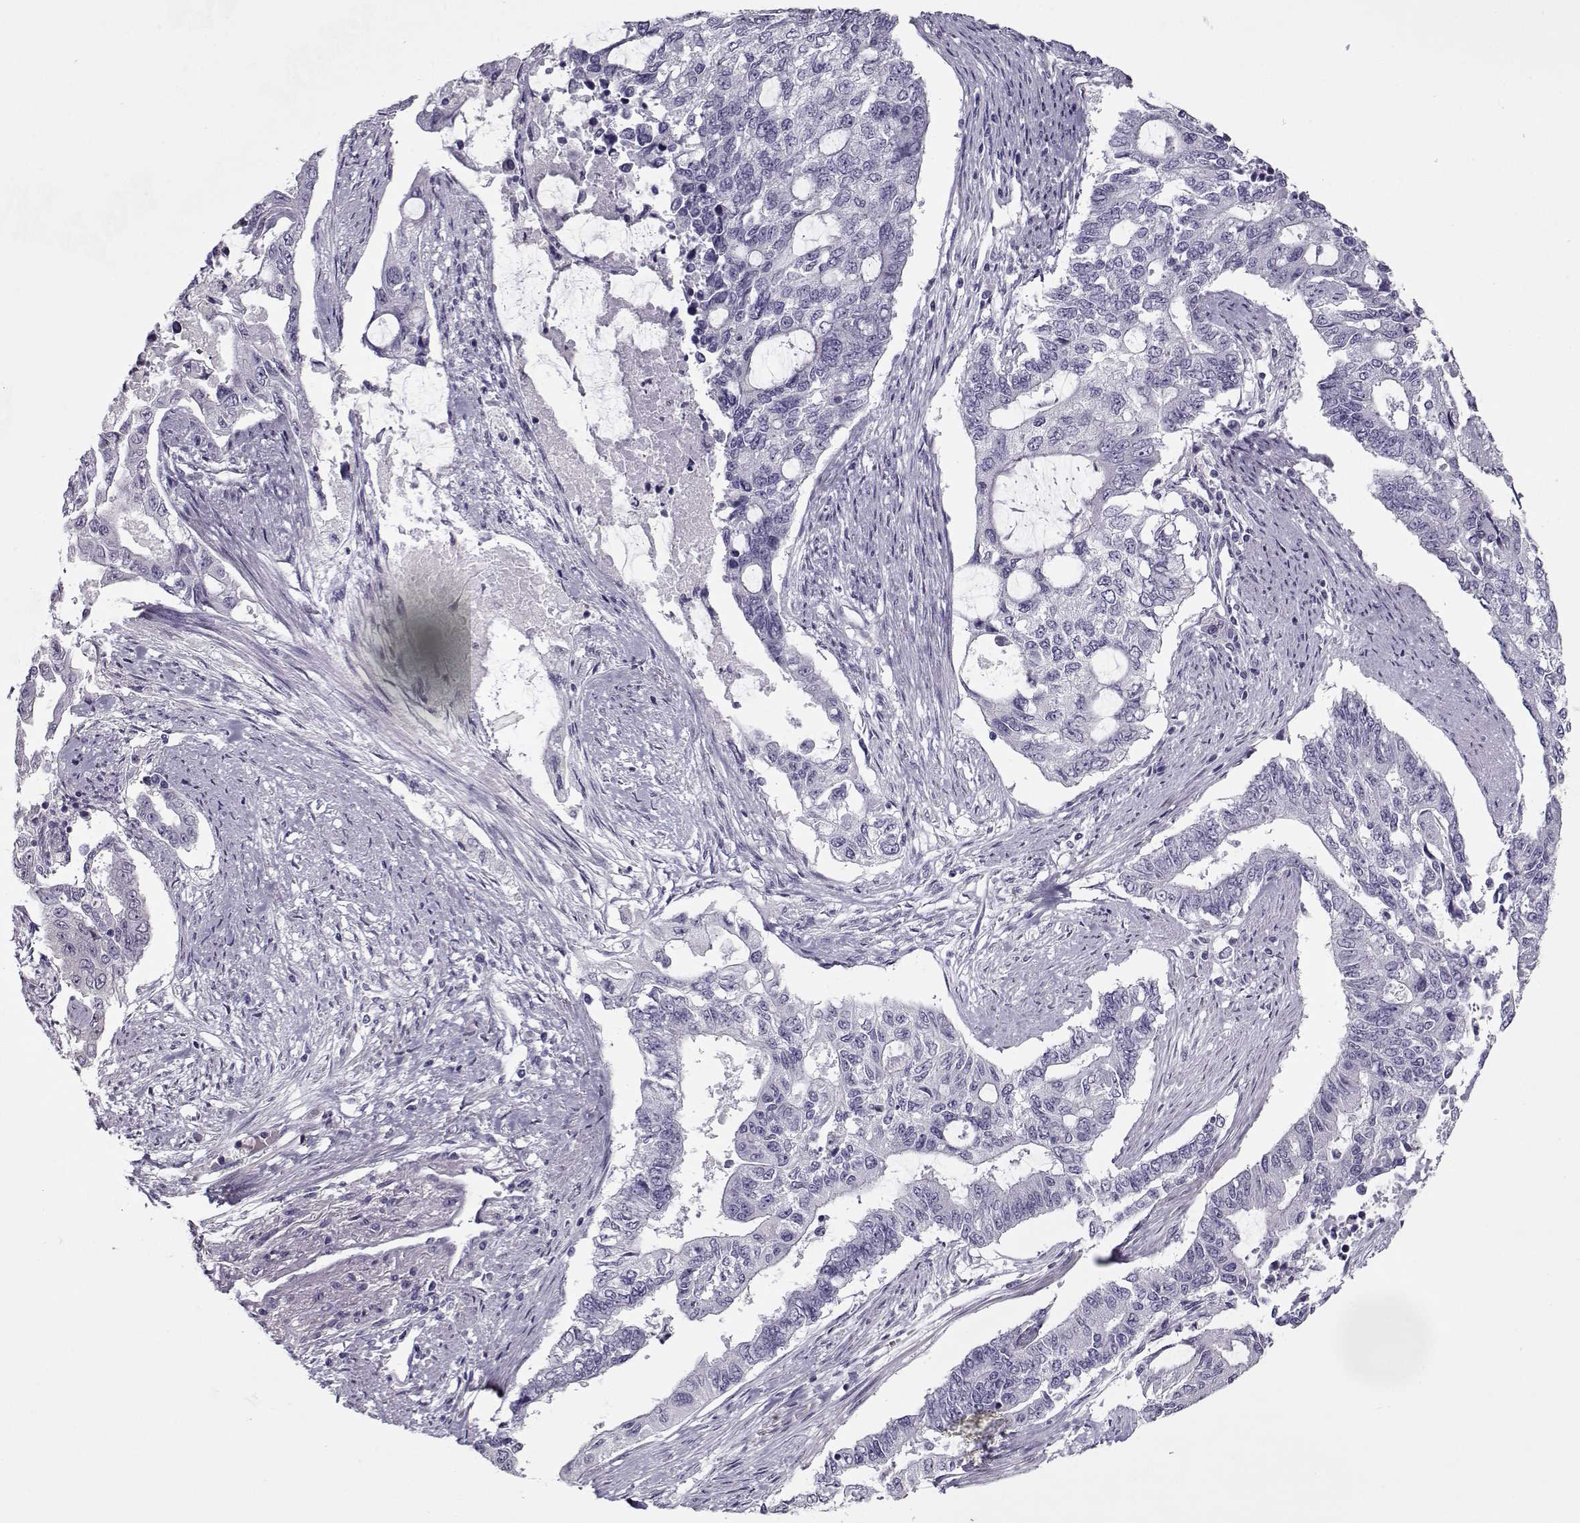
{"staining": {"intensity": "negative", "quantity": "none", "location": "none"}, "tissue": "endometrial cancer", "cell_type": "Tumor cells", "image_type": "cancer", "snomed": [{"axis": "morphology", "description": "Adenocarcinoma, NOS"}, {"axis": "topography", "description": "Uterus"}], "caption": "The histopathology image shows no staining of tumor cells in endometrial cancer.", "gene": "CIBAR1", "patient": {"sex": "female", "age": 59}}